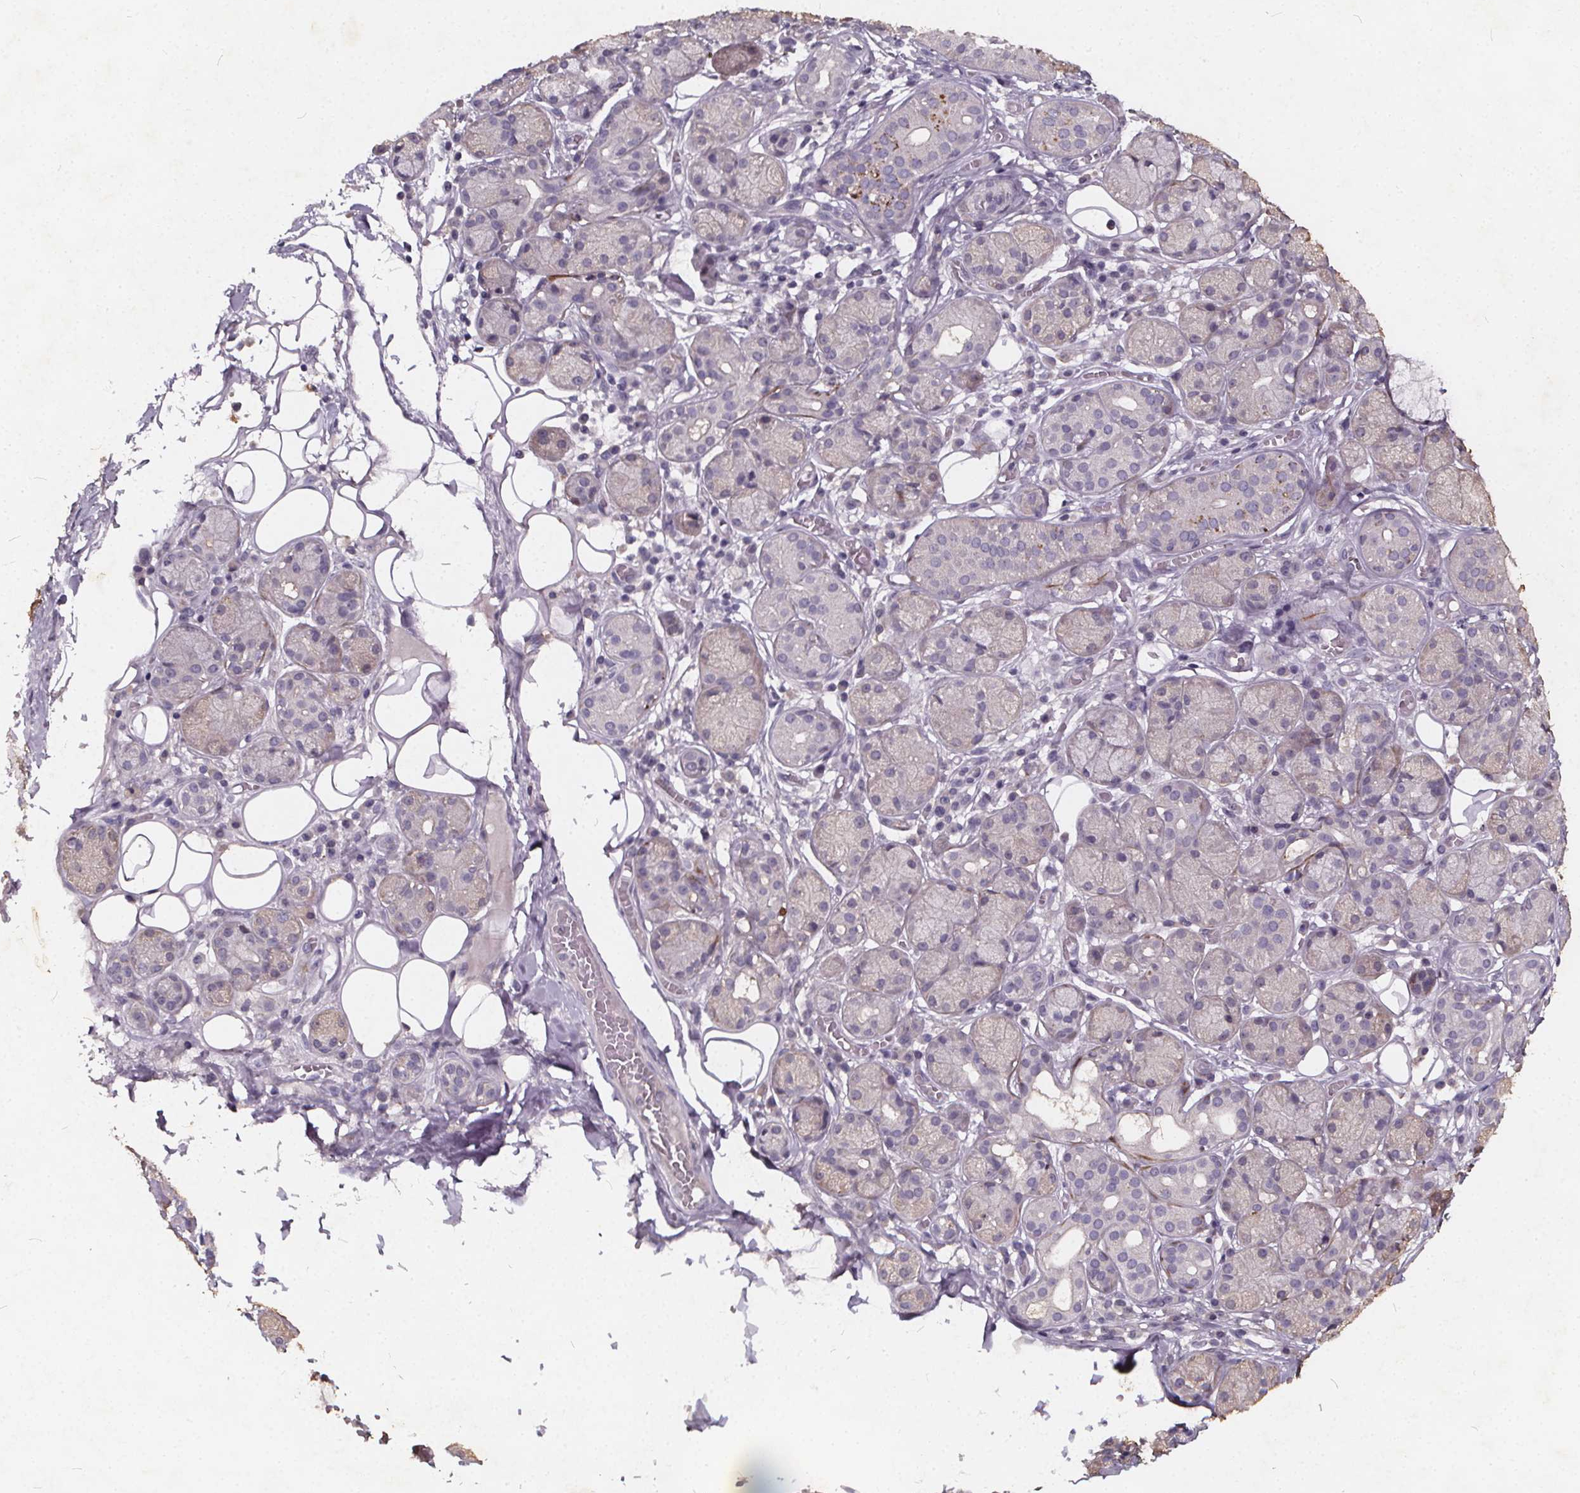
{"staining": {"intensity": "negative", "quantity": "none", "location": "none"}, "tissue": "salivary gland", "cell_type": "Glandular cells", "image_type": "normal", "snomed": [{"axis": "morphology", "description": "Normal tissue, NOS"}, {"axis": "topography", "description": "Salivary gland"}, {"axis": "topography", "description": "Peripheral nerve tissue"}], "caption": "Immunohistochemical staining of benign human salivary gland reveals no significant expression in glandular cells.", "gene": "TSPAN14", "patient": {"sex": "male", "age": 71}}